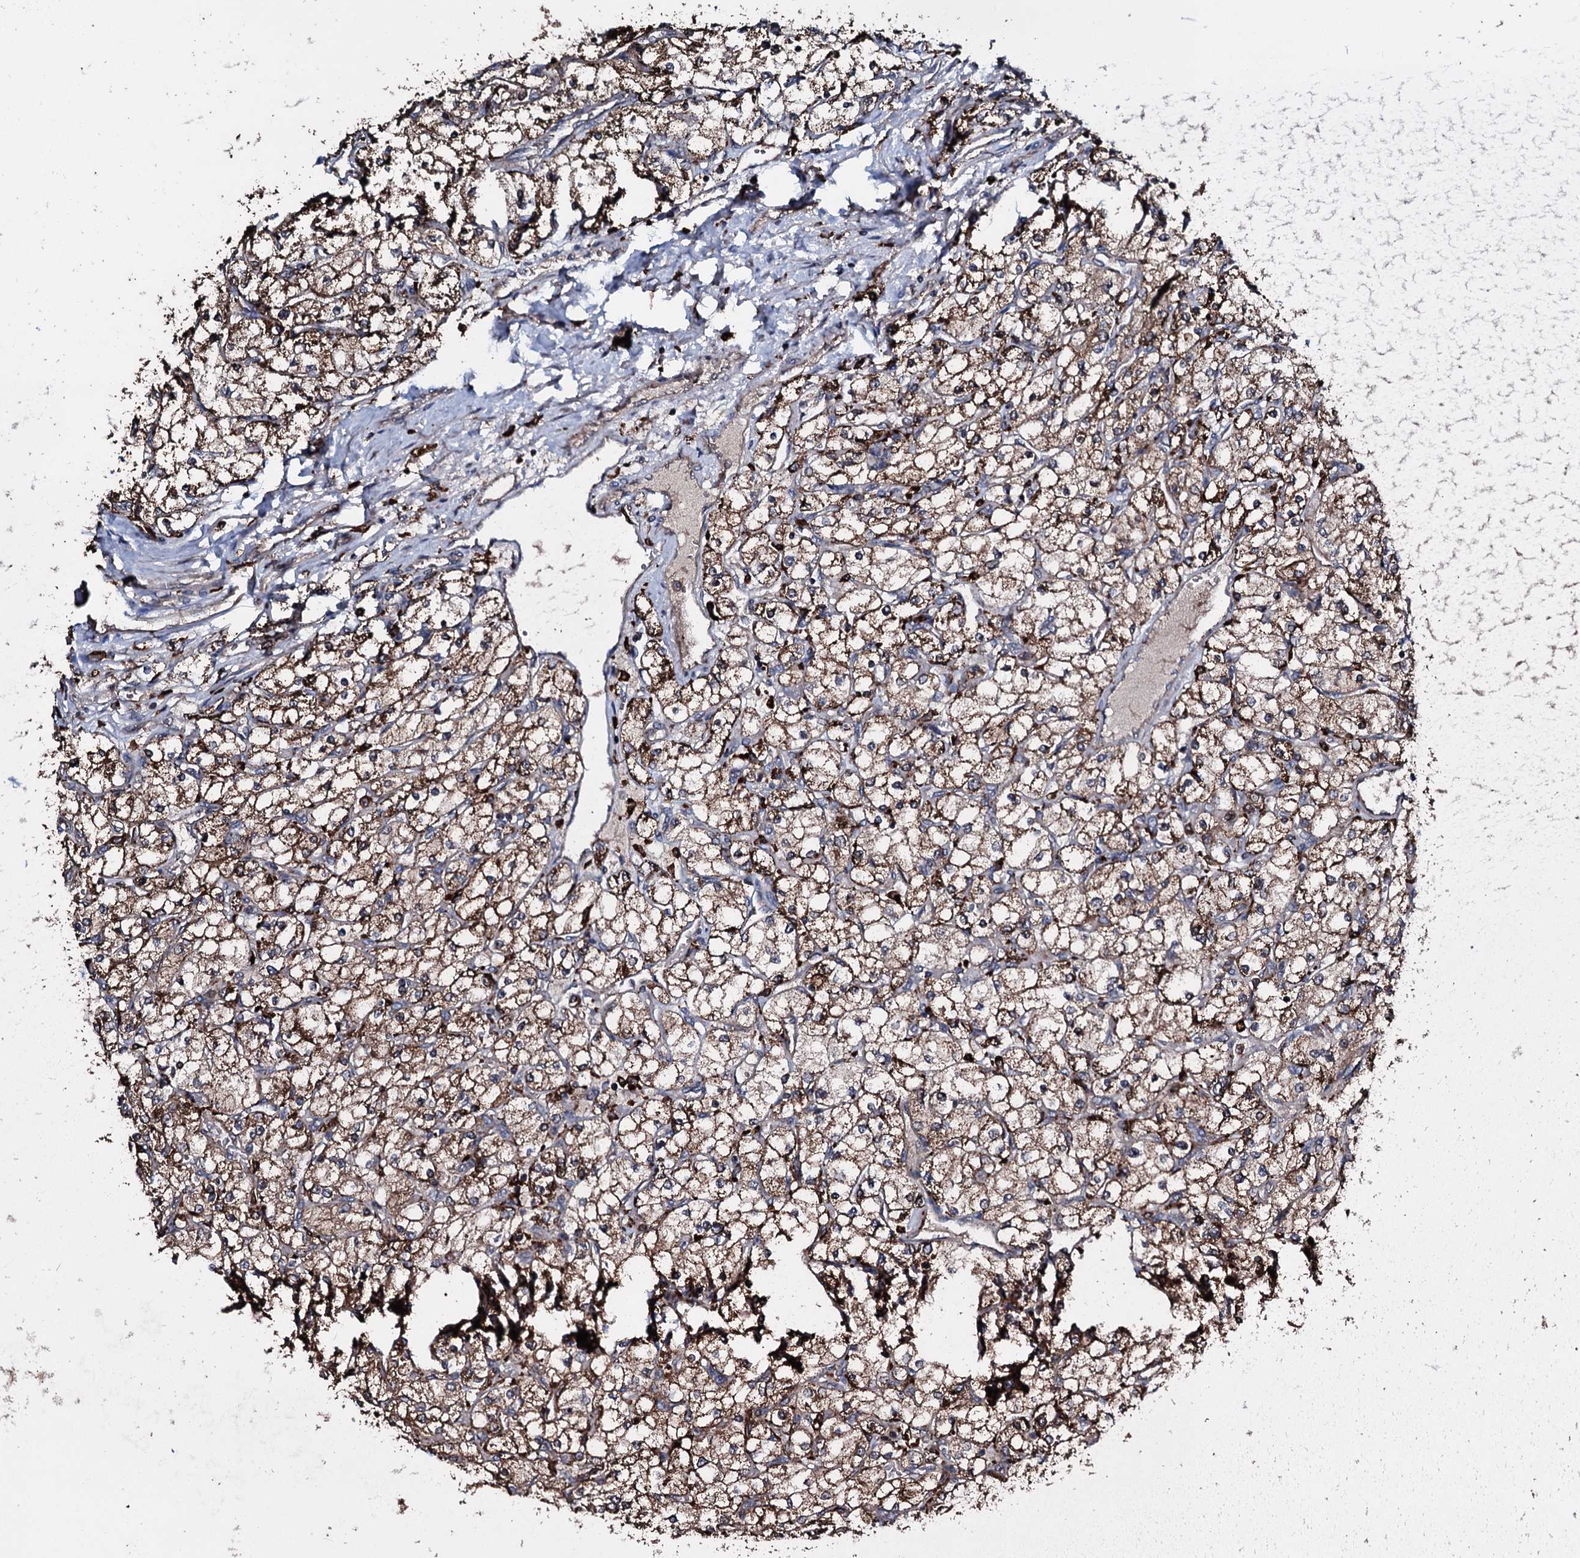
{"staining": {"intensity": "moderate", "quantity": ">75%", "location": "cytoplasmic/membranous"}, "tissue": "renal cancer", "cell_type": "Tumor cells", "image_type": "cancer", "snomed": [{"axis": "morphology", "description": "Adenocarcinoma, NOS"}, {"axis": "topography", "description": "Kidney"}], "caption": "Tumor cells show moderate cytoplasmic/membranous staining in approximately >75% of cells in adenocarcinoma (renal). Nuclei are stained in blue.", "gene": "TPGS2", "patient": {"sex": "male", "age": 80}}